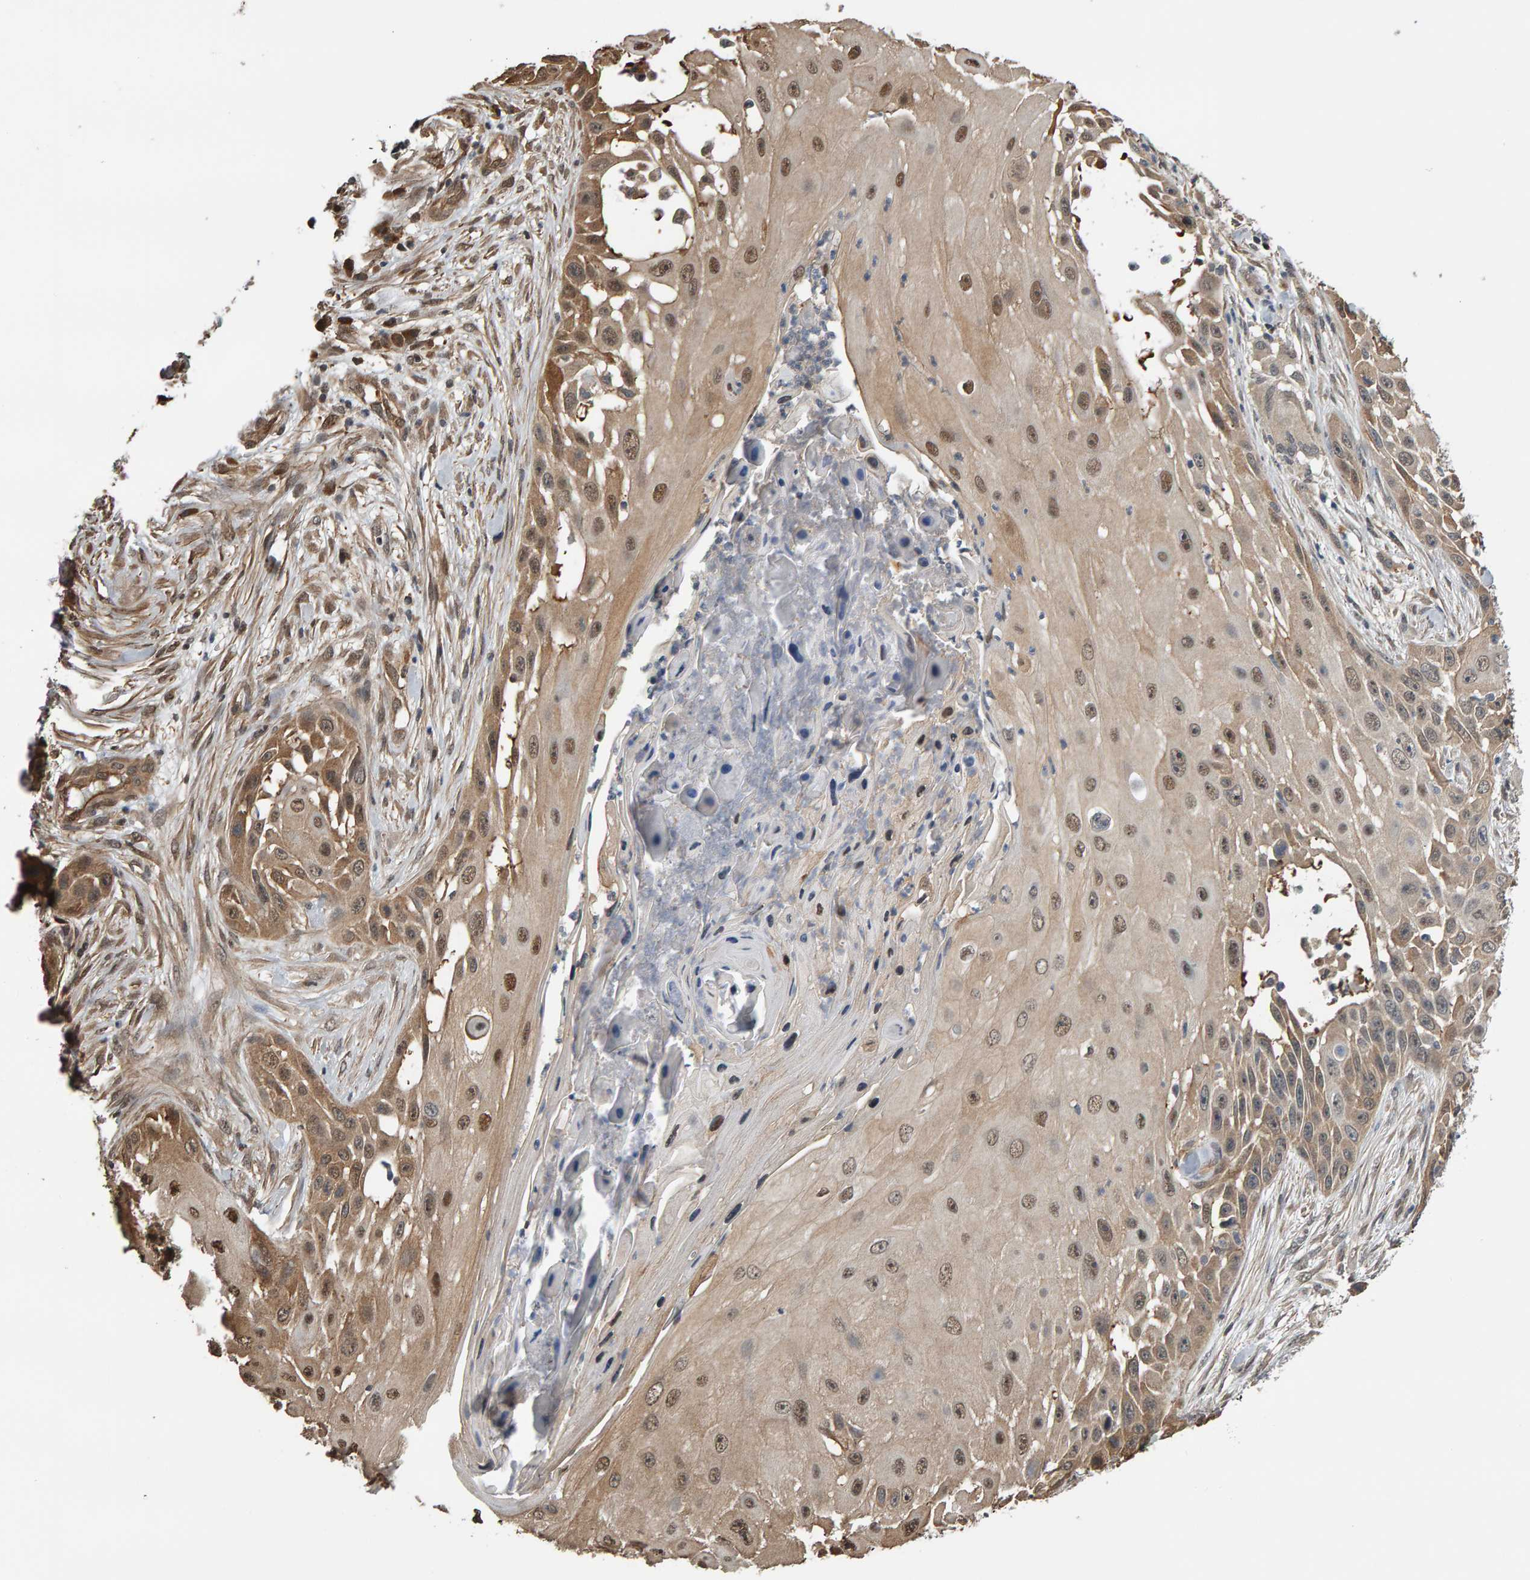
{"staining": {"intensity": "moderate", "quantity": ">75%", "location": "cytoplasmic/membranous,nuclear"}, "tissue": "skin cancer", "cell_type": "Tumor cells", "image_type": "cancer", "snomed": [{"axis": "morphology", "description": "Squamous cell carcinoma, NOS"}, {"axis": "topography", "description": "Skin"}], "caption": "Skin cancer (squamous cell carcinoma) stained with a brown dye demonstrates moderate cytoplasmic/membranous and nuclear positive expression in about >75% of tumor cells.", "gene": "COASY", "patient": {"sex": "female", "age": 44}}